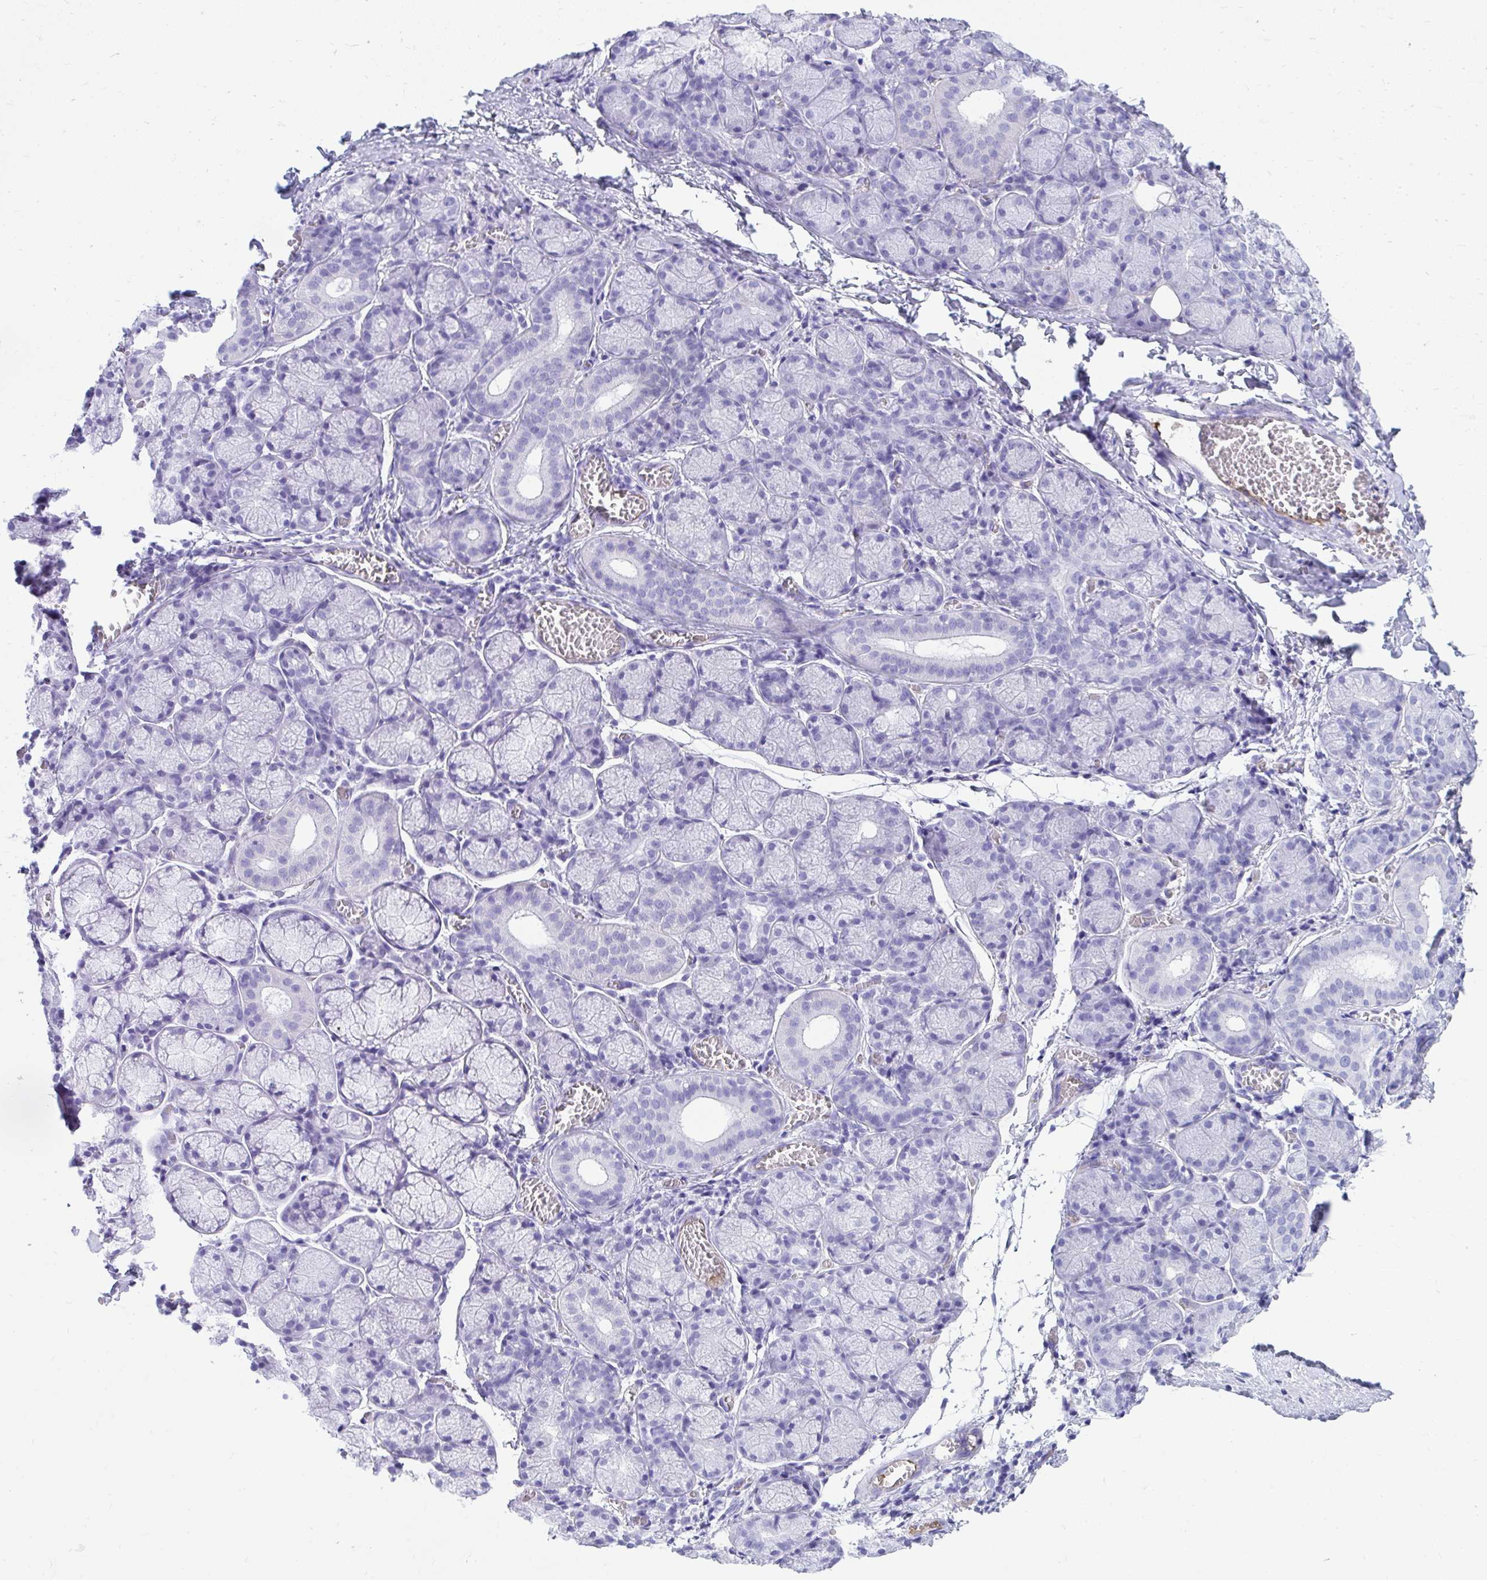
{"staining": {"intensity": "negative", "quantity": "none", "location": "none"}, "tissue": "salivary gland", "cell_type": "Glandular cells", "image_type": "normal", "snomed": [{"axis": "morphology", "description": "Normal tissue, NOS"}, {"axis": "topography", "description": "Salivary gland"}], "caption": "This is a image of IHC staining of normal salivary gland, which shows no expression in glandular cells.", "gene": "SMIM9", "patient": {"sex": "female", "age": 24}}